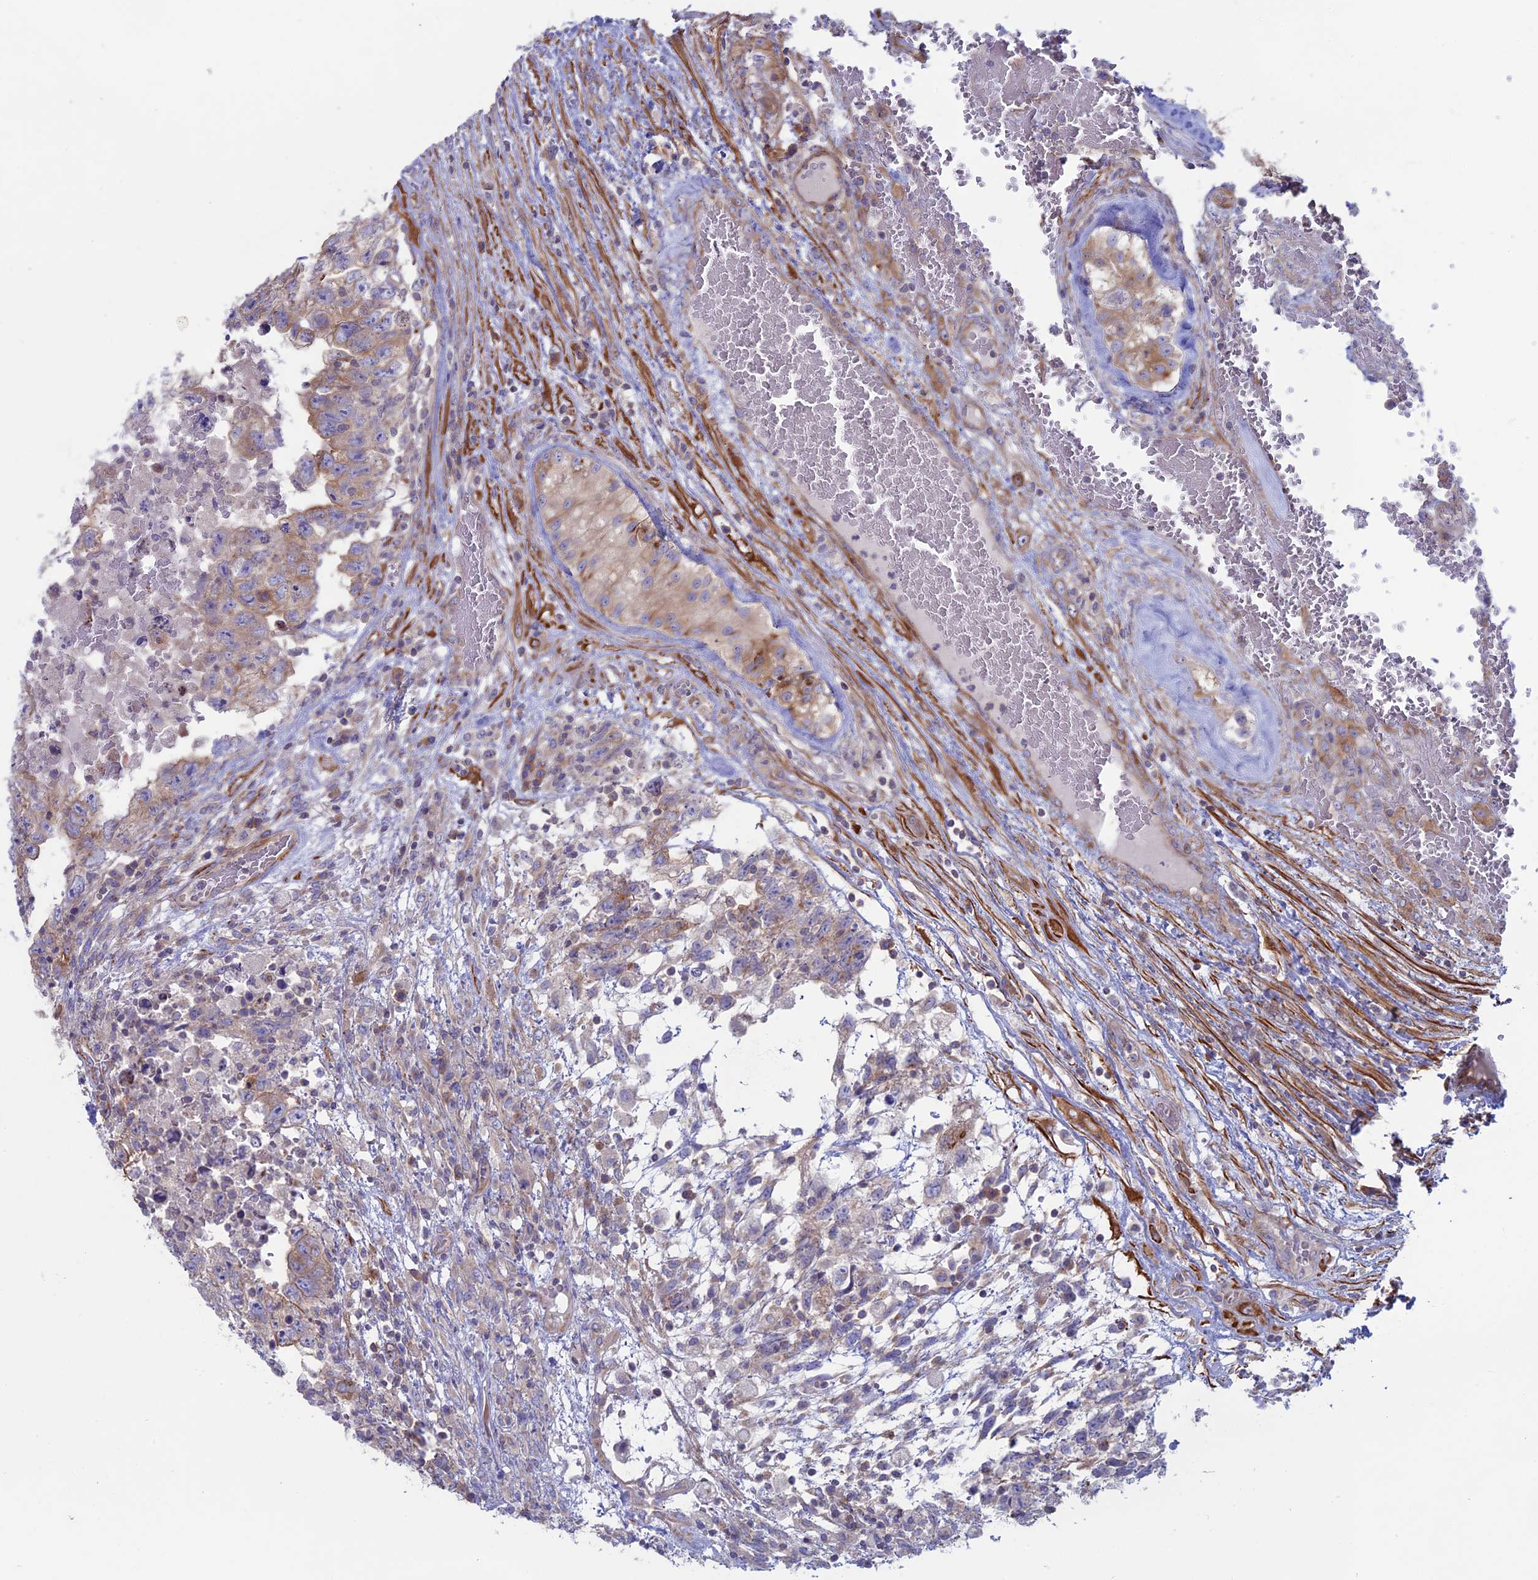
{"staining": {"intensity": "weak", "quantity": "<25%", "location": "cytoplasmic/membranous"}, "tissue": "testis cancer", "cell_type": "Tumor cells", "image_type": "cancer", "snomed": [{"axis": "morphology", "description": "Carcinoma, Embryonal, NOS"}, {"axis": "topography", "description": "Testis"}], "caption": "Protein analysis of testis embryonal carcinoma displays no significant expression in tumor cells.", "gene": "MYO5B", "patient": {"sex": "male", "age": 36}}